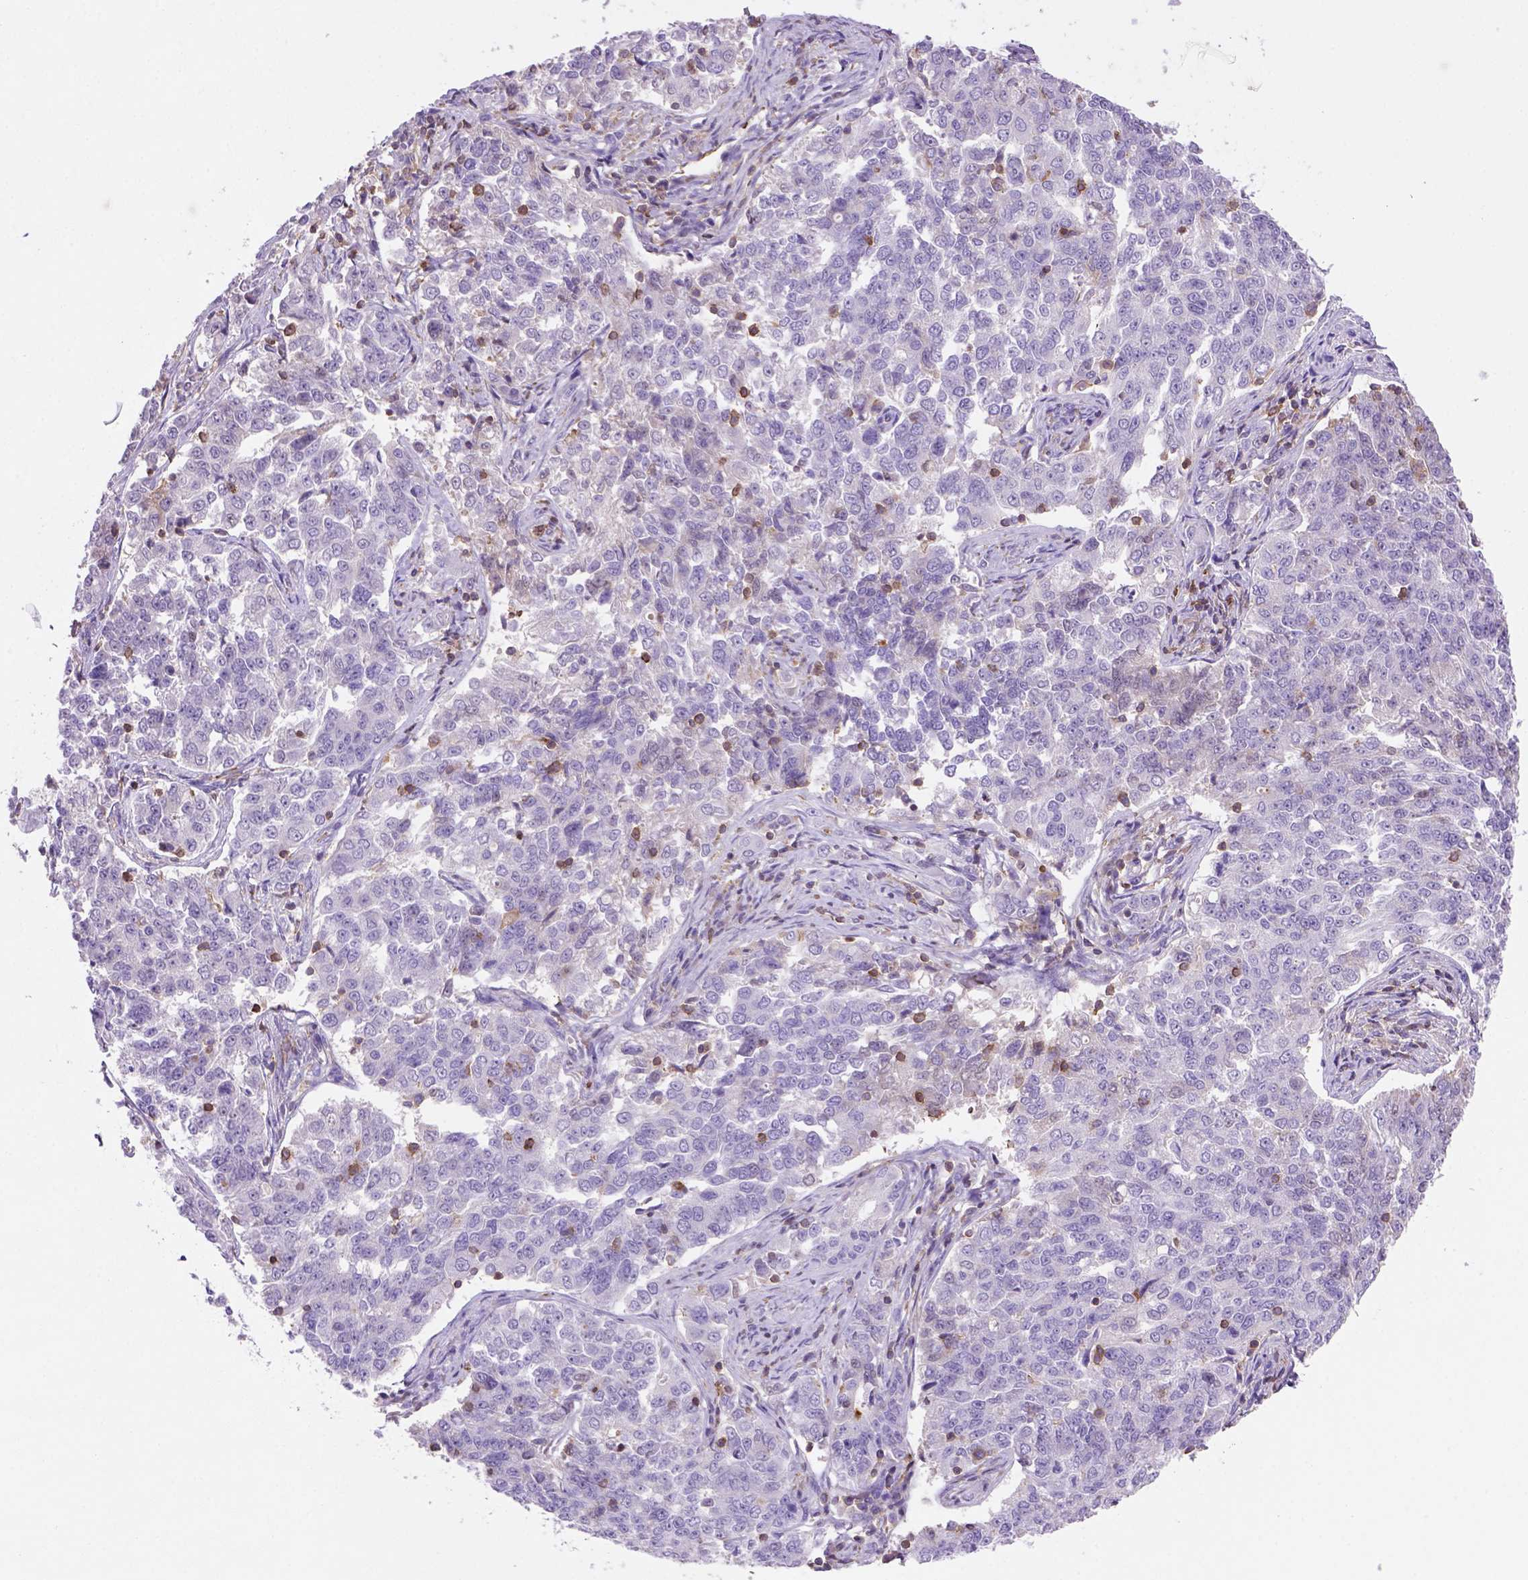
{"staining": {"intensity": "negative", "quantity": "none", "location": "none"}, "tissue": "endometrial cancer", "cell_type": "Tumor cells", "image_type": "cancer", "snomed": [{"axis": "morphology", "description": "Adenocarcinoma, NOS"}, {"axis": "topography", "description": "Endometrium"}], "caption": "An immunohistochemistry (IHC) micrograph of endometrial cancer is shown. There is no staining in tumor cells of endometrial cancer.", "gene": "INPP5D", "patient": {"sex": "female", "age": 43}}